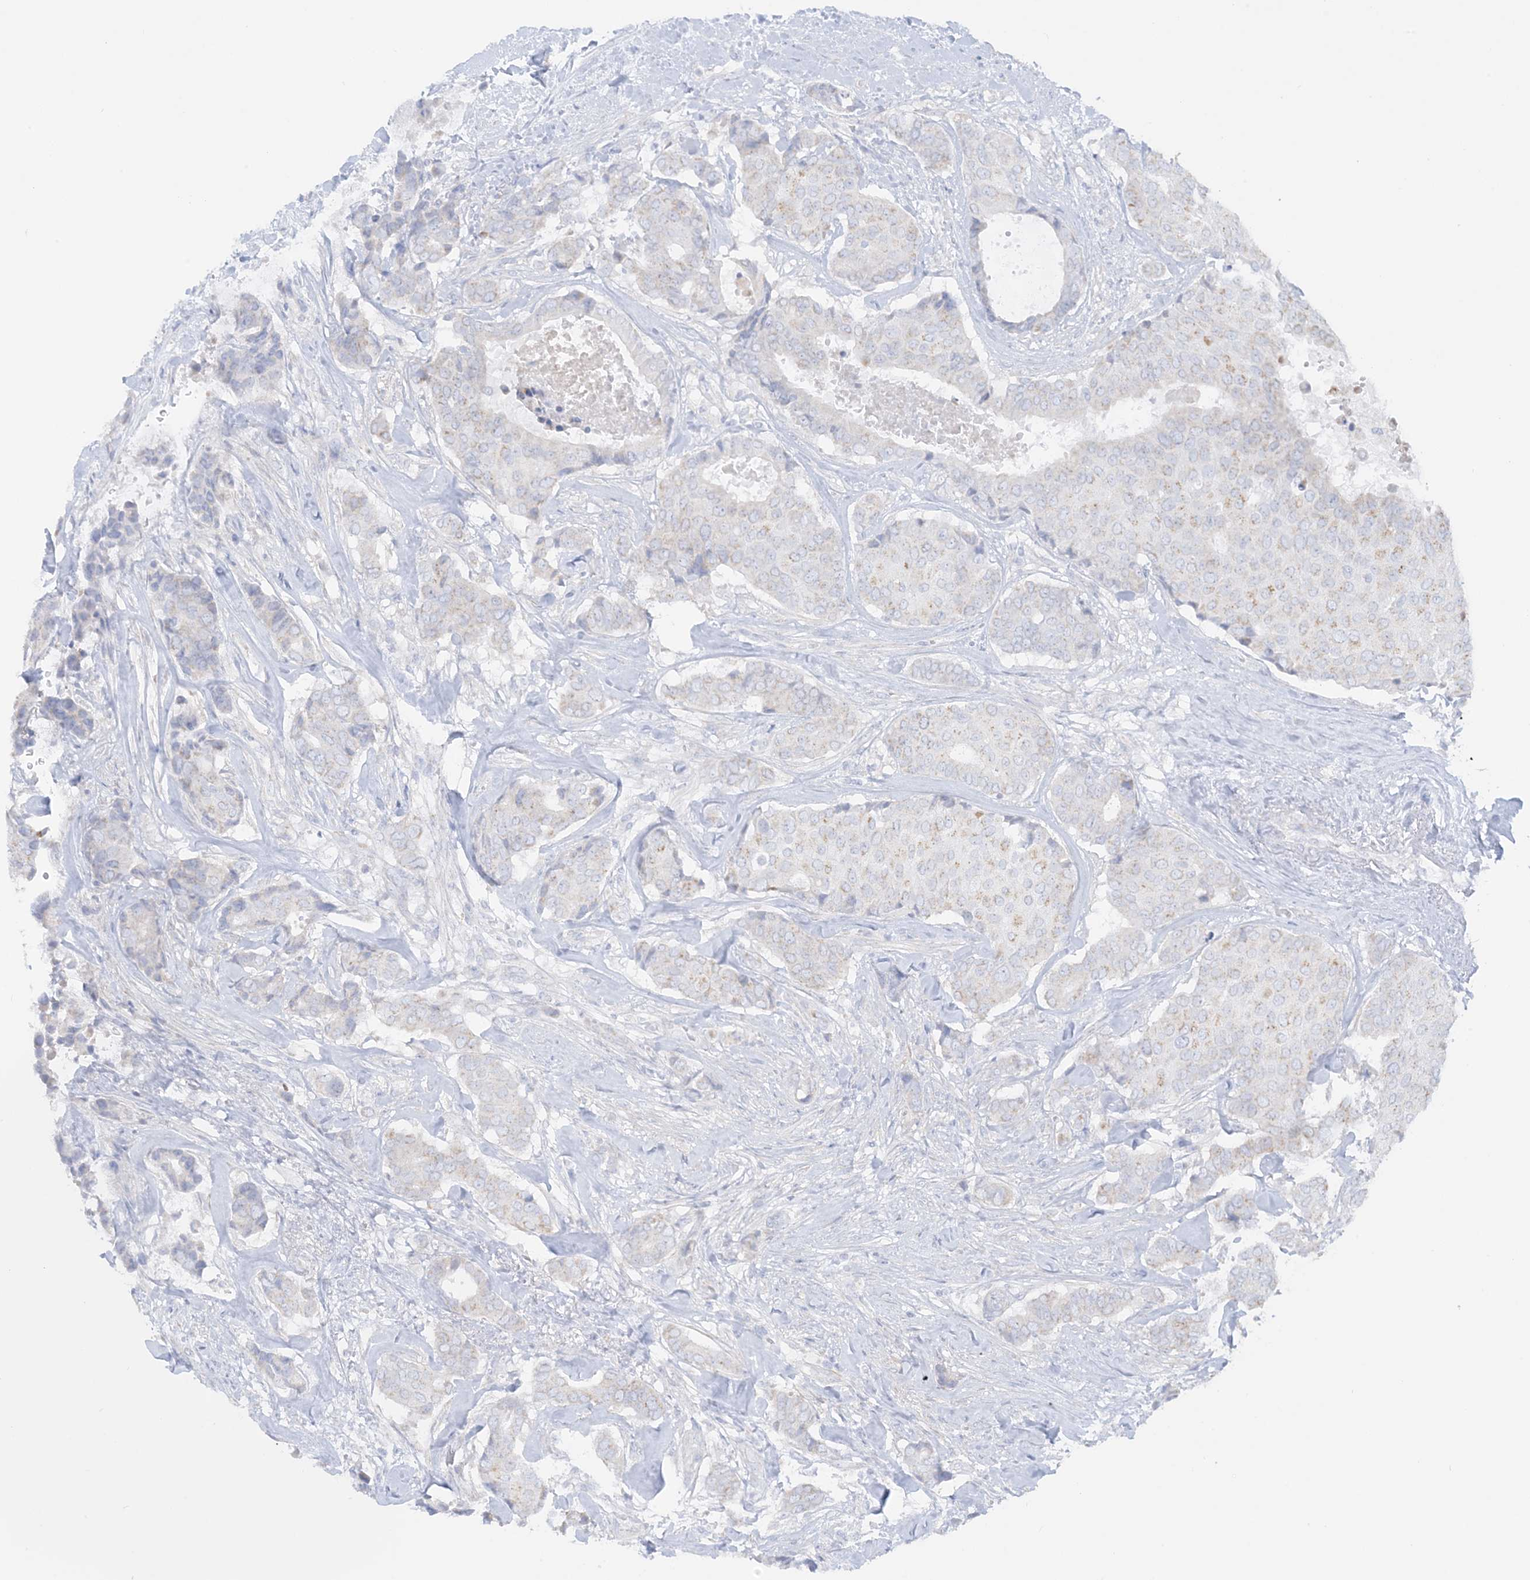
{"staining": {"intensity": "negative", "quantity": "none", "location": "none"}, "tissue": "breast cancer", "cell_type": "Tumor cells", "image_type": "cancer", "snomed": [{"axis": "morphology", "description": "Duct carcinoma"}, {"axis": "topography", "description": "Breast"}], "caption": "This is an IHC micrograph of human breast cancer. There is no expression in tumor cells.", "gene": "SLC26A3", "patient": {"sex": "female", "age": 75}}